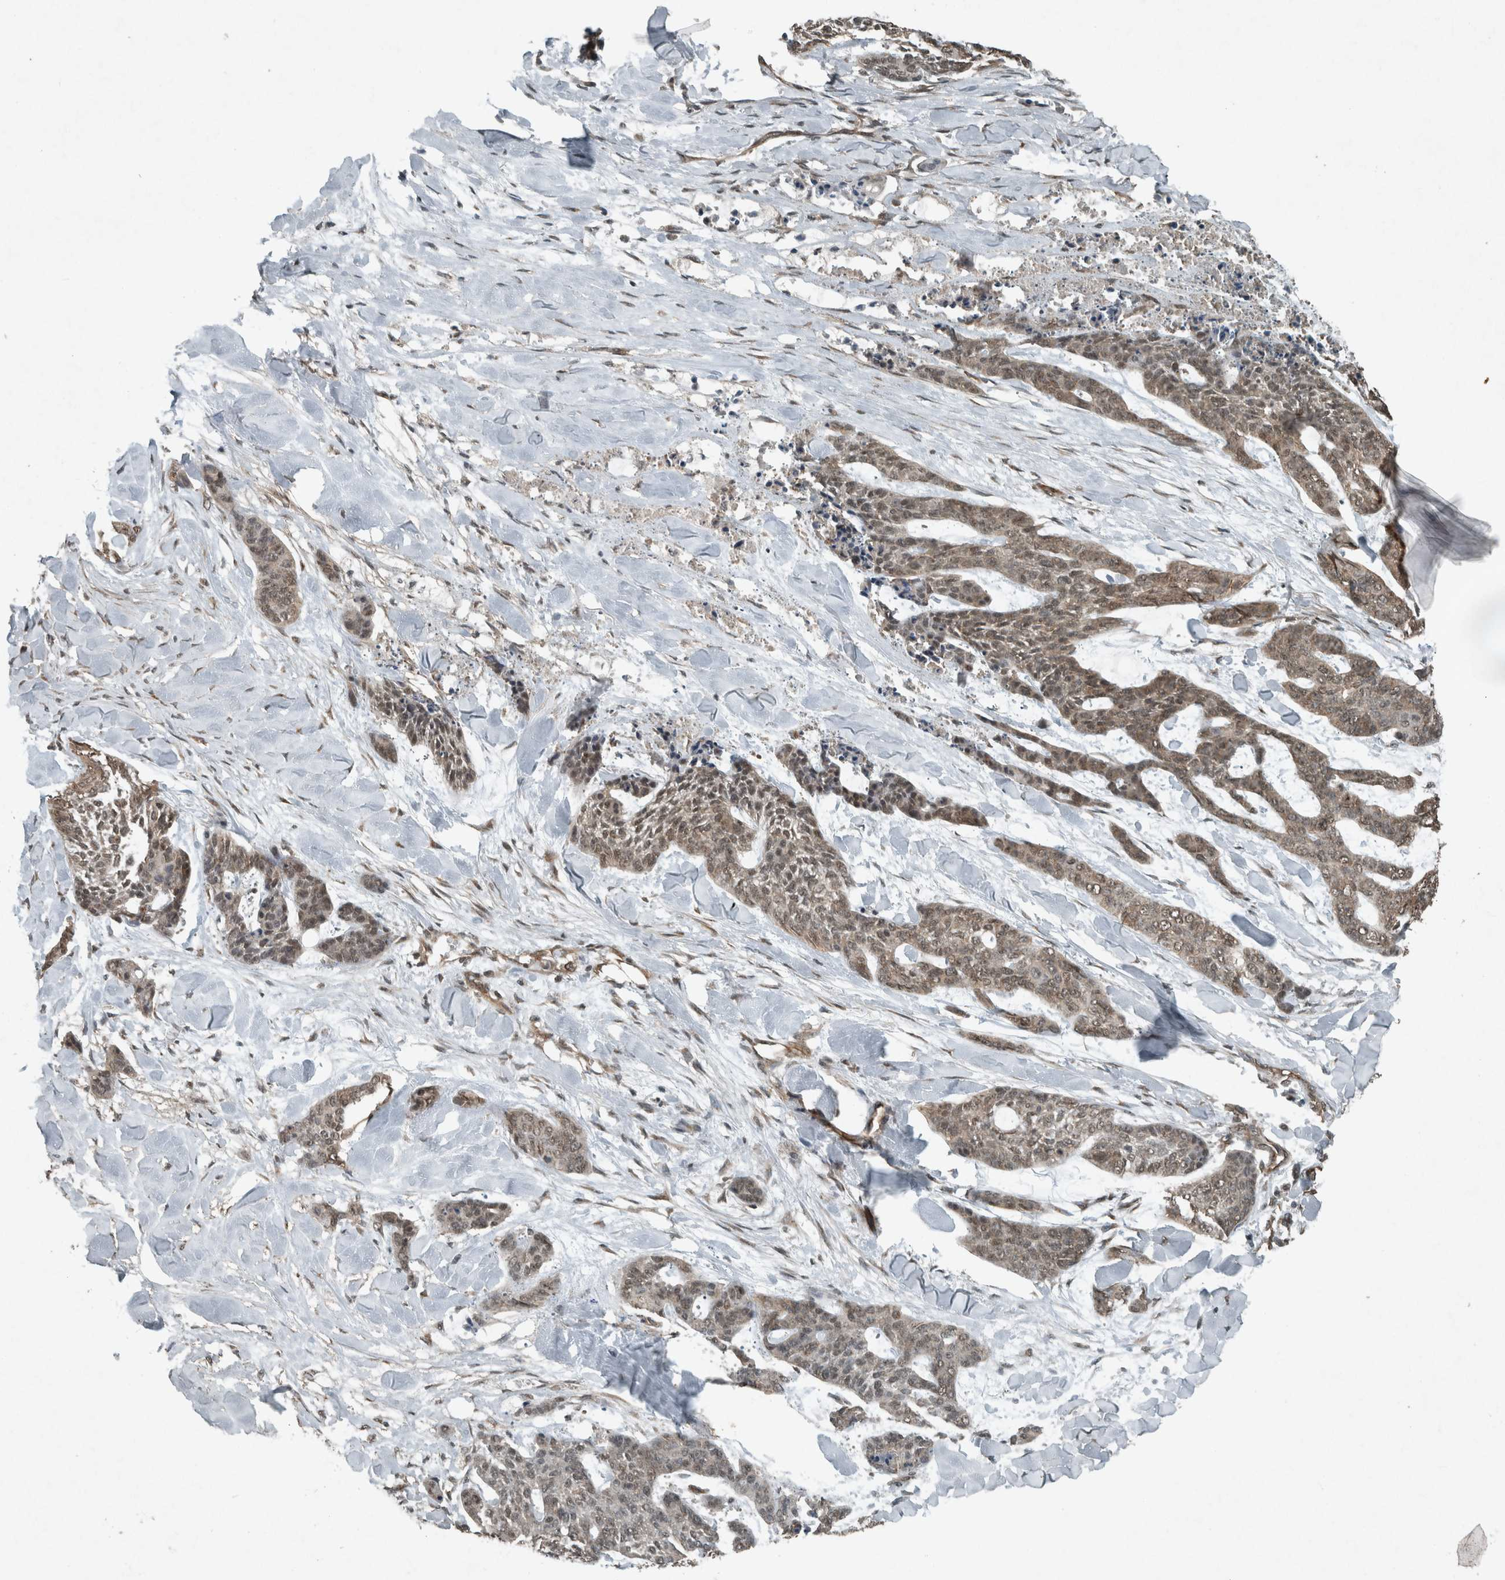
{"staining": {"intensity": "weak", "quantity": ">75%", "location": "cytoplasmic/membranous,nuclear"}, "tissue": "skin cancer", "cell_type": "Tumor cells", "image_type": "cancer", "snomed": [{"axis": "morphology", "description": "Basal cell carcinoma"}, {"axis": "topography", "description": "Skin"}], "caption": "Immunohistochemistry (IHC) photomicrograph of neoplastic tissue: human skin basal cell carcinoma stained using immunohistochemistry displays low levels of weak protein expression localized specifically in the cytoplasmic/membranous and nuclear of tumor cells, appearing as a cytoplasmic/membranous and nuclear brown color.", "gene": "ARHGEF12", "patient": {"sex": "female", "age": 64}}